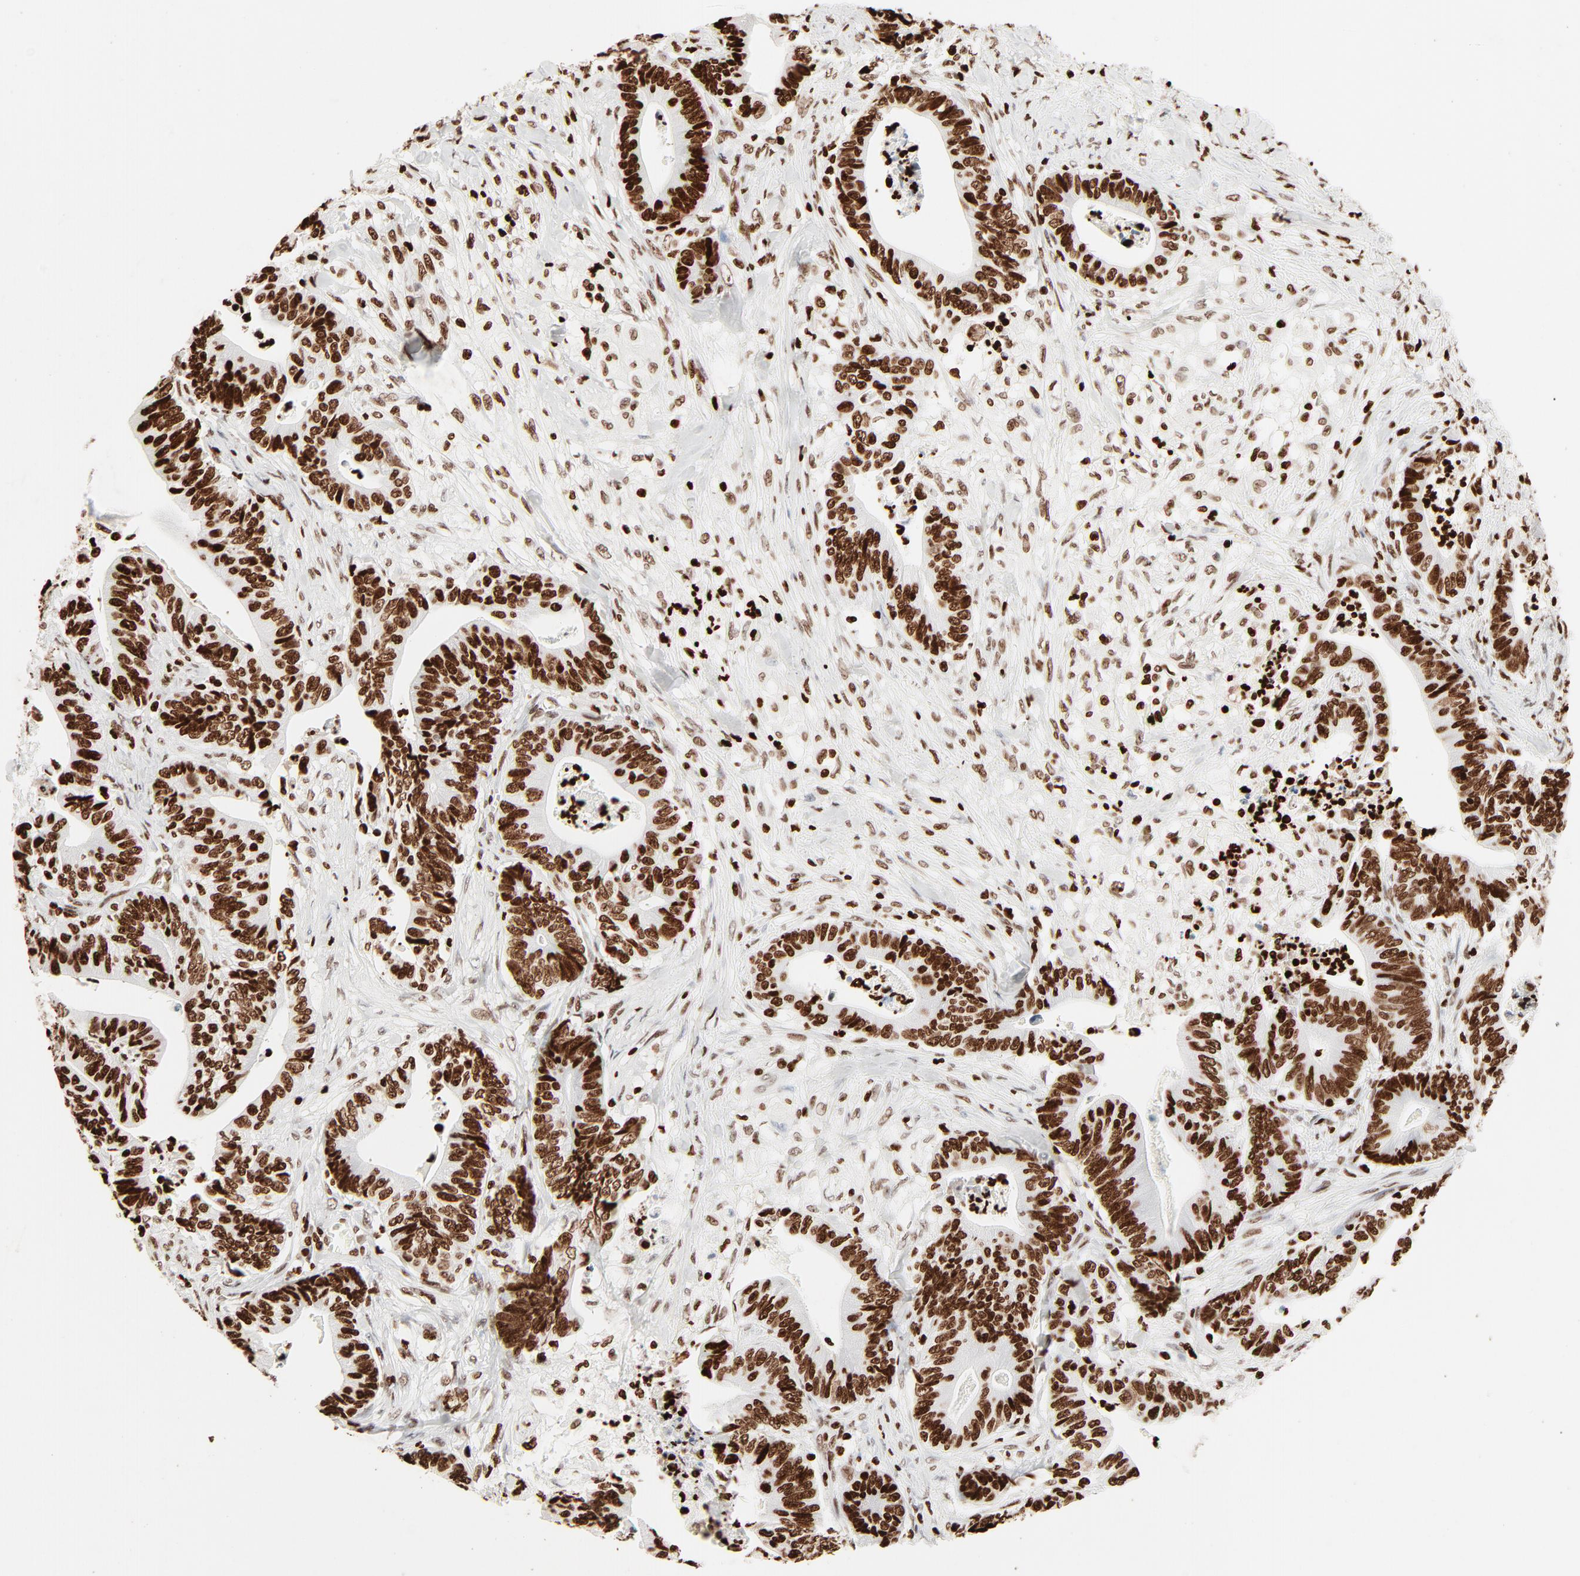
{"staining": {"intensity": "strong", "quantity": ">75%", "location": "nuclear"}, "tissue": "stomach cancer", "cell_type": "Tumor cells", "image_type": "cancer", "snomed": [{"axis": "morphology", "description": "Adenocarcinoma, NOS"}, {"axis": "topography", "description": "Stomach, lower"}], "caption": "Immunohistochemistry (DAB (3,3'-diaminobenzidine)) staining of human stomach cancer (adenocarcinoma) displays strong nuclear protein positivity in about >75% of tumor cells.", "gene": "HMGB2", "patient": {"sex": "female", "age": 86}}